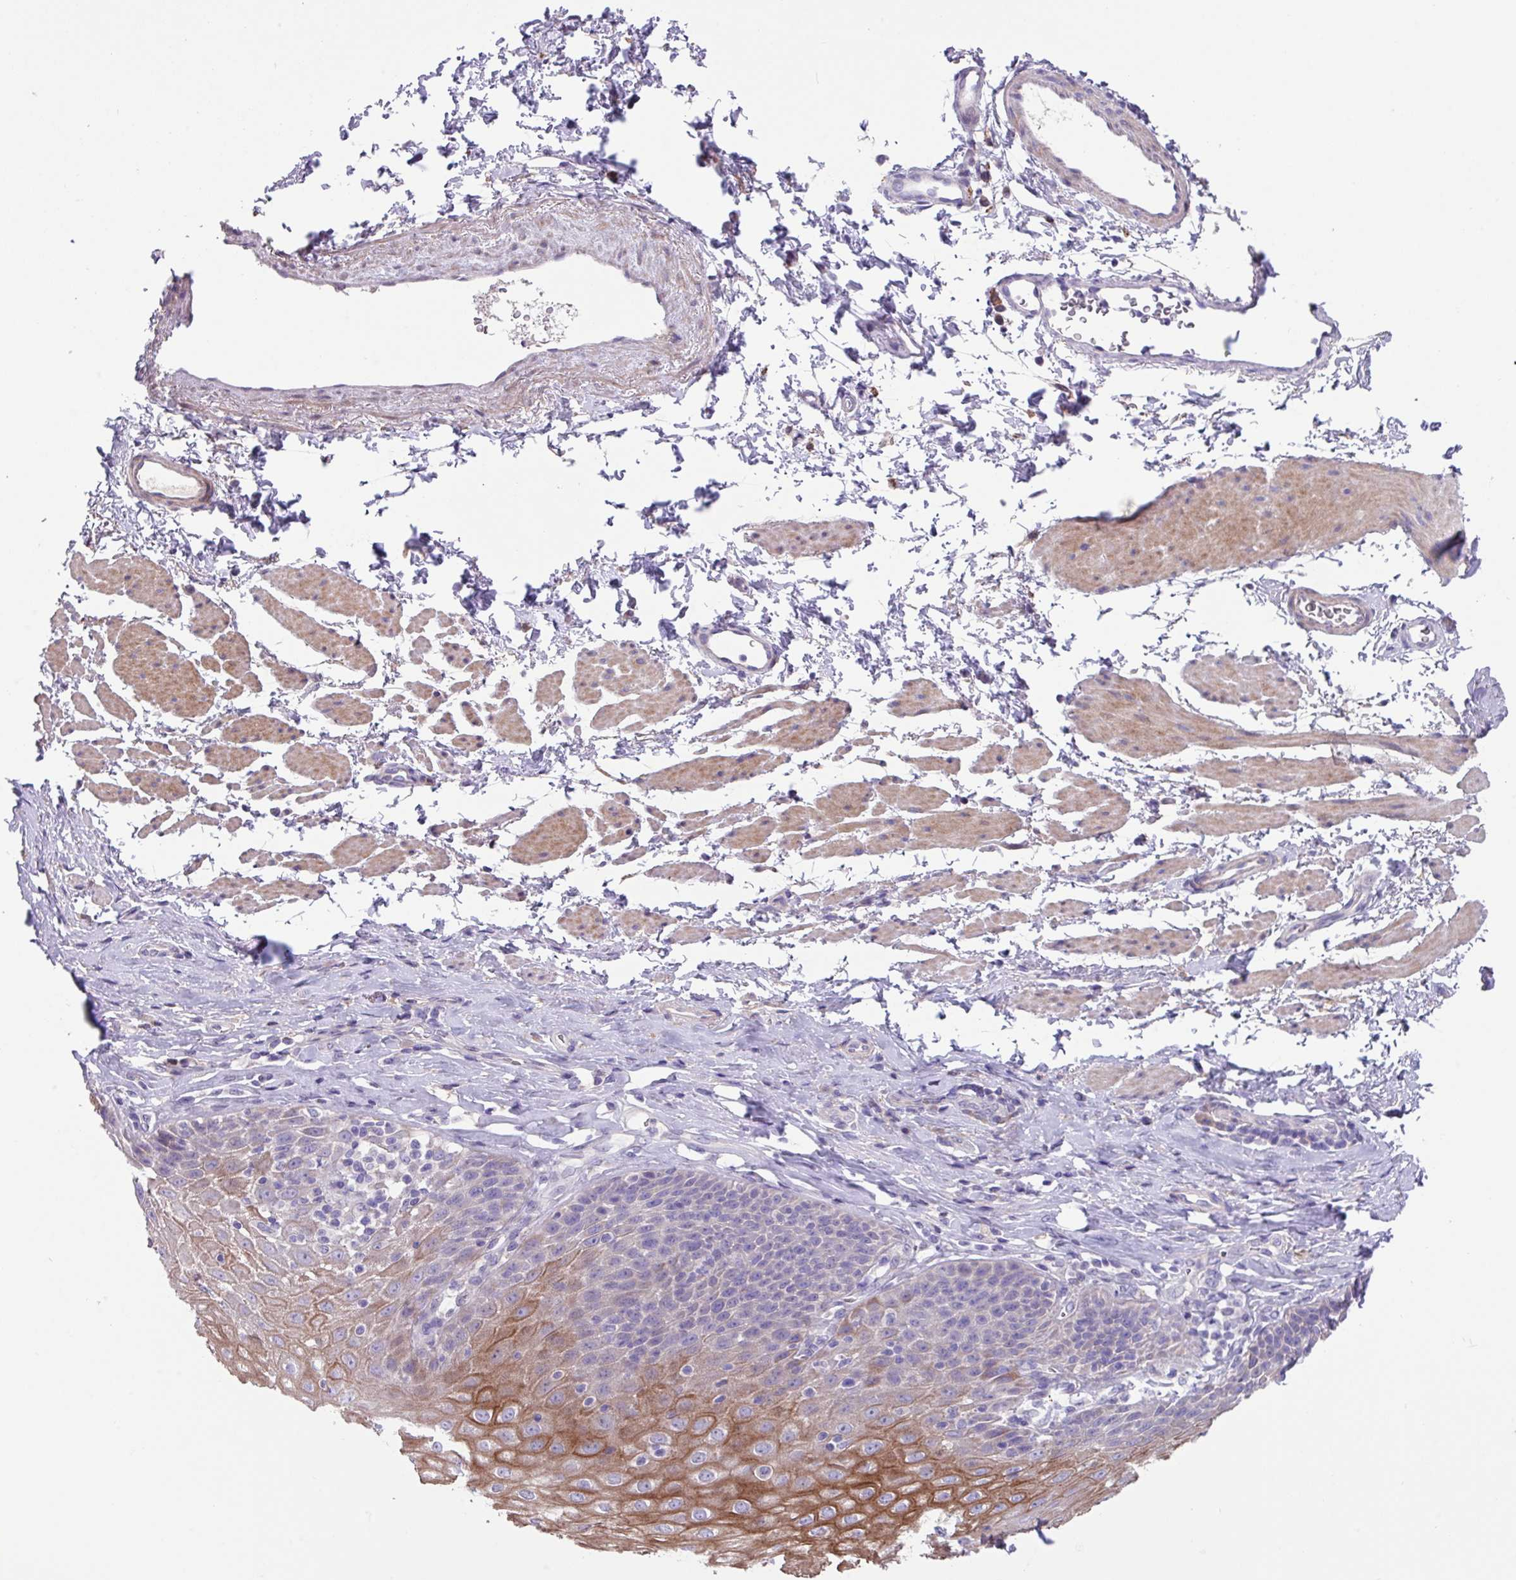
{"staining": {"intensity": "strong", "quantity": "25%-75%", "location": "cytoplasmic/membranous"}, "tissue": "esophagus", "cell_type": "Squamous epithelial cells", "image_type": "normal", "snomed": [{"axis": "morphology", "description": "Normal tissue, NOS"}, {"axis": "topography", "description": "Esophagus"}], "caption": "Squamous epithelial cells demonstrate high levels of strong cytoplasmic/membranous staining in approximately 25%-75% of cells in unremarkable human esophagus. Using DAB (3,3'-diaminobenzidine) (brown) and hematoxylin (blue) stains, captured at high magnification using brightfield microscopy.", "gene": "IQCJ", "patient": {"sex": "female", "age": 61}}